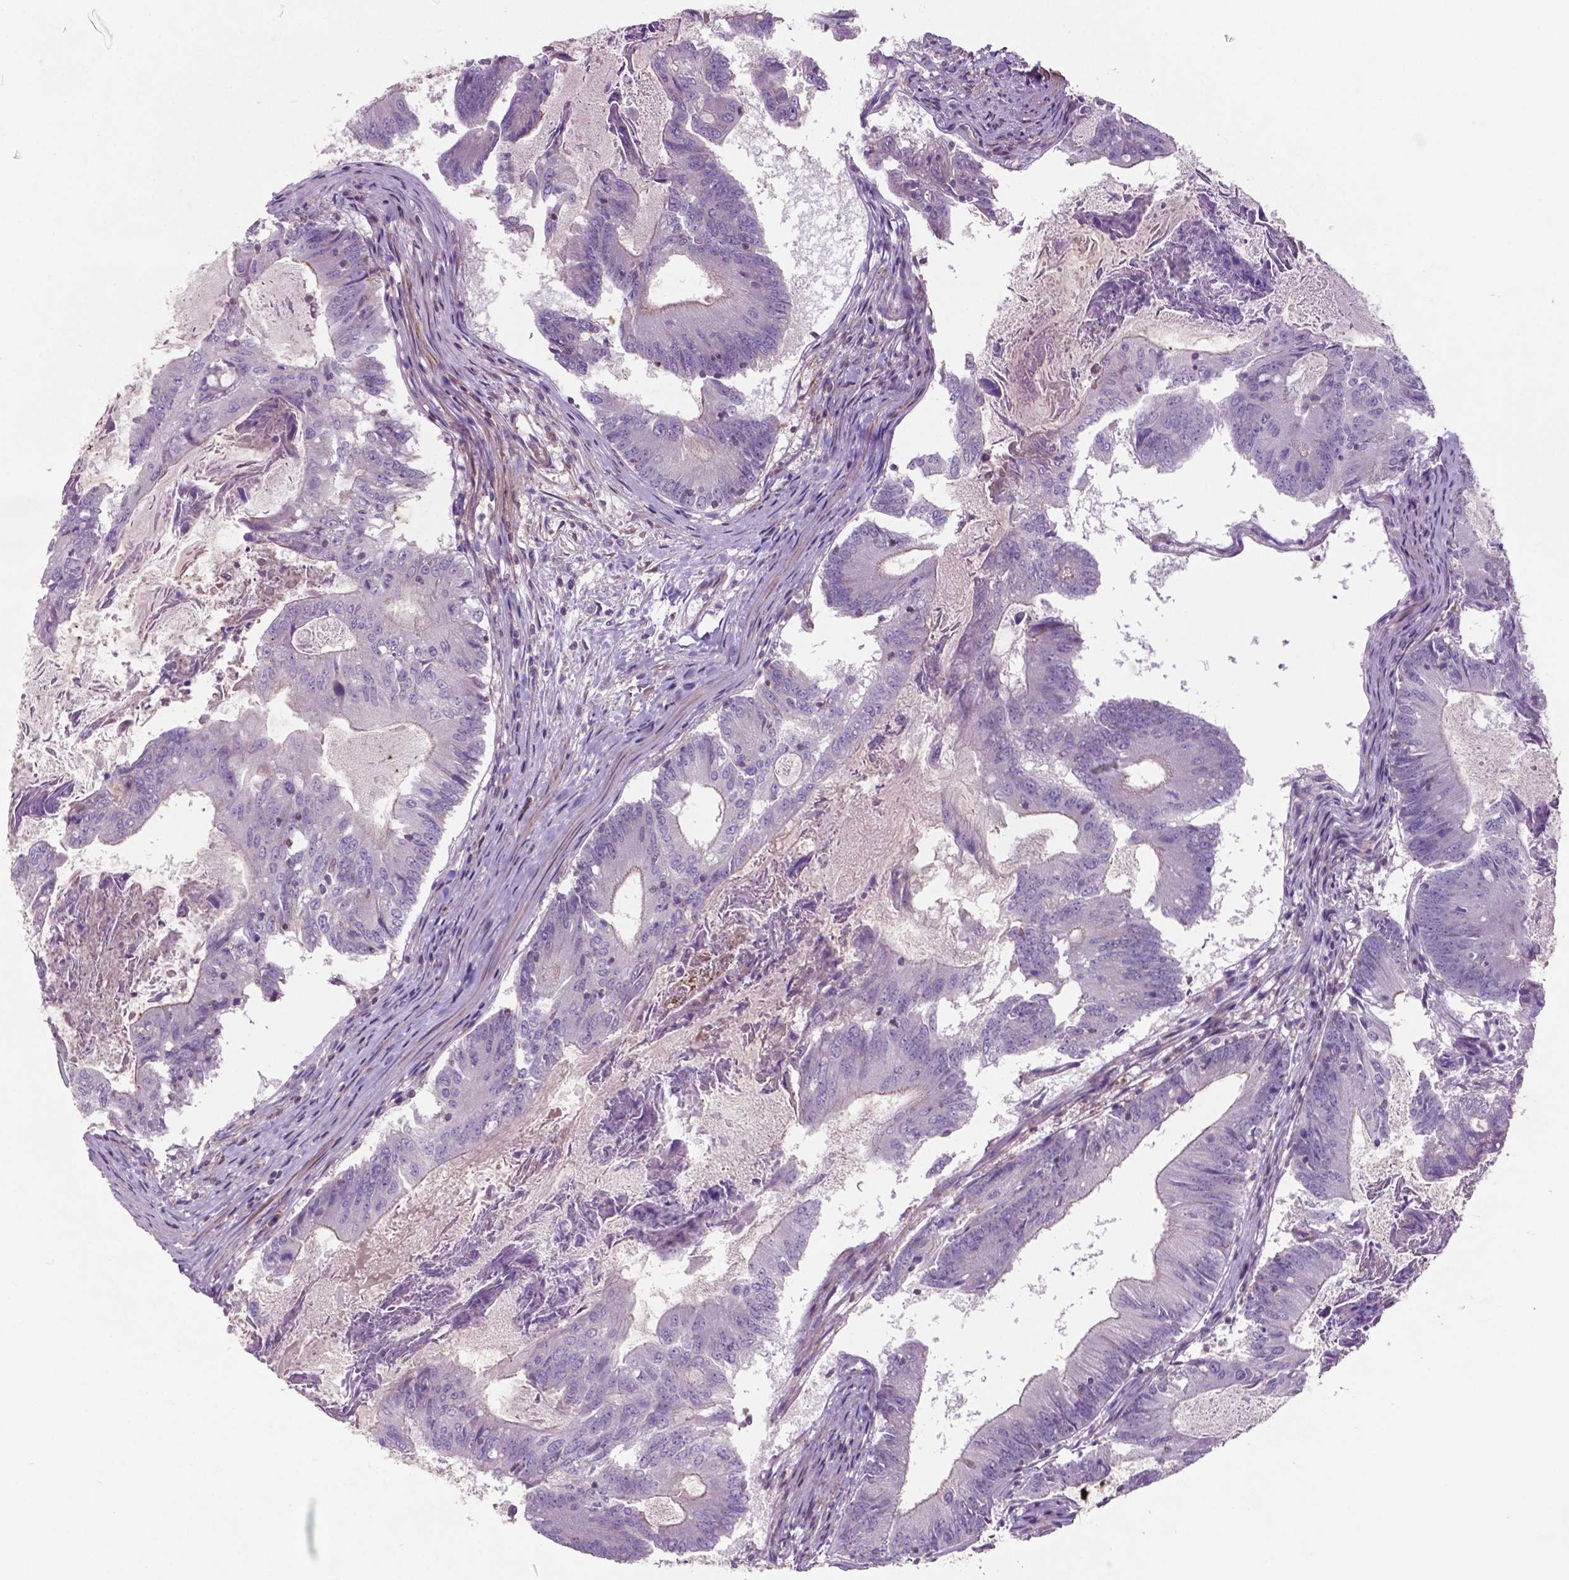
{"staining": {"intensity": "negative", "quantity": "none", "location": "none"}, "tissue": "colorectal cancer", "cell_type": "Tumor cells", "image_type": "cancer", "snomed": [{"axis": "morphology", "description": "Adenocarcinoma, NOS"}, {"axis": "topography", "description": "Colon"}], "caption": "Immunohistochemistry of human colorectal cancer displays no positivity in tumor cells.", "gene": "BMP4", "patient": {"sex": "female", "age": 70}}